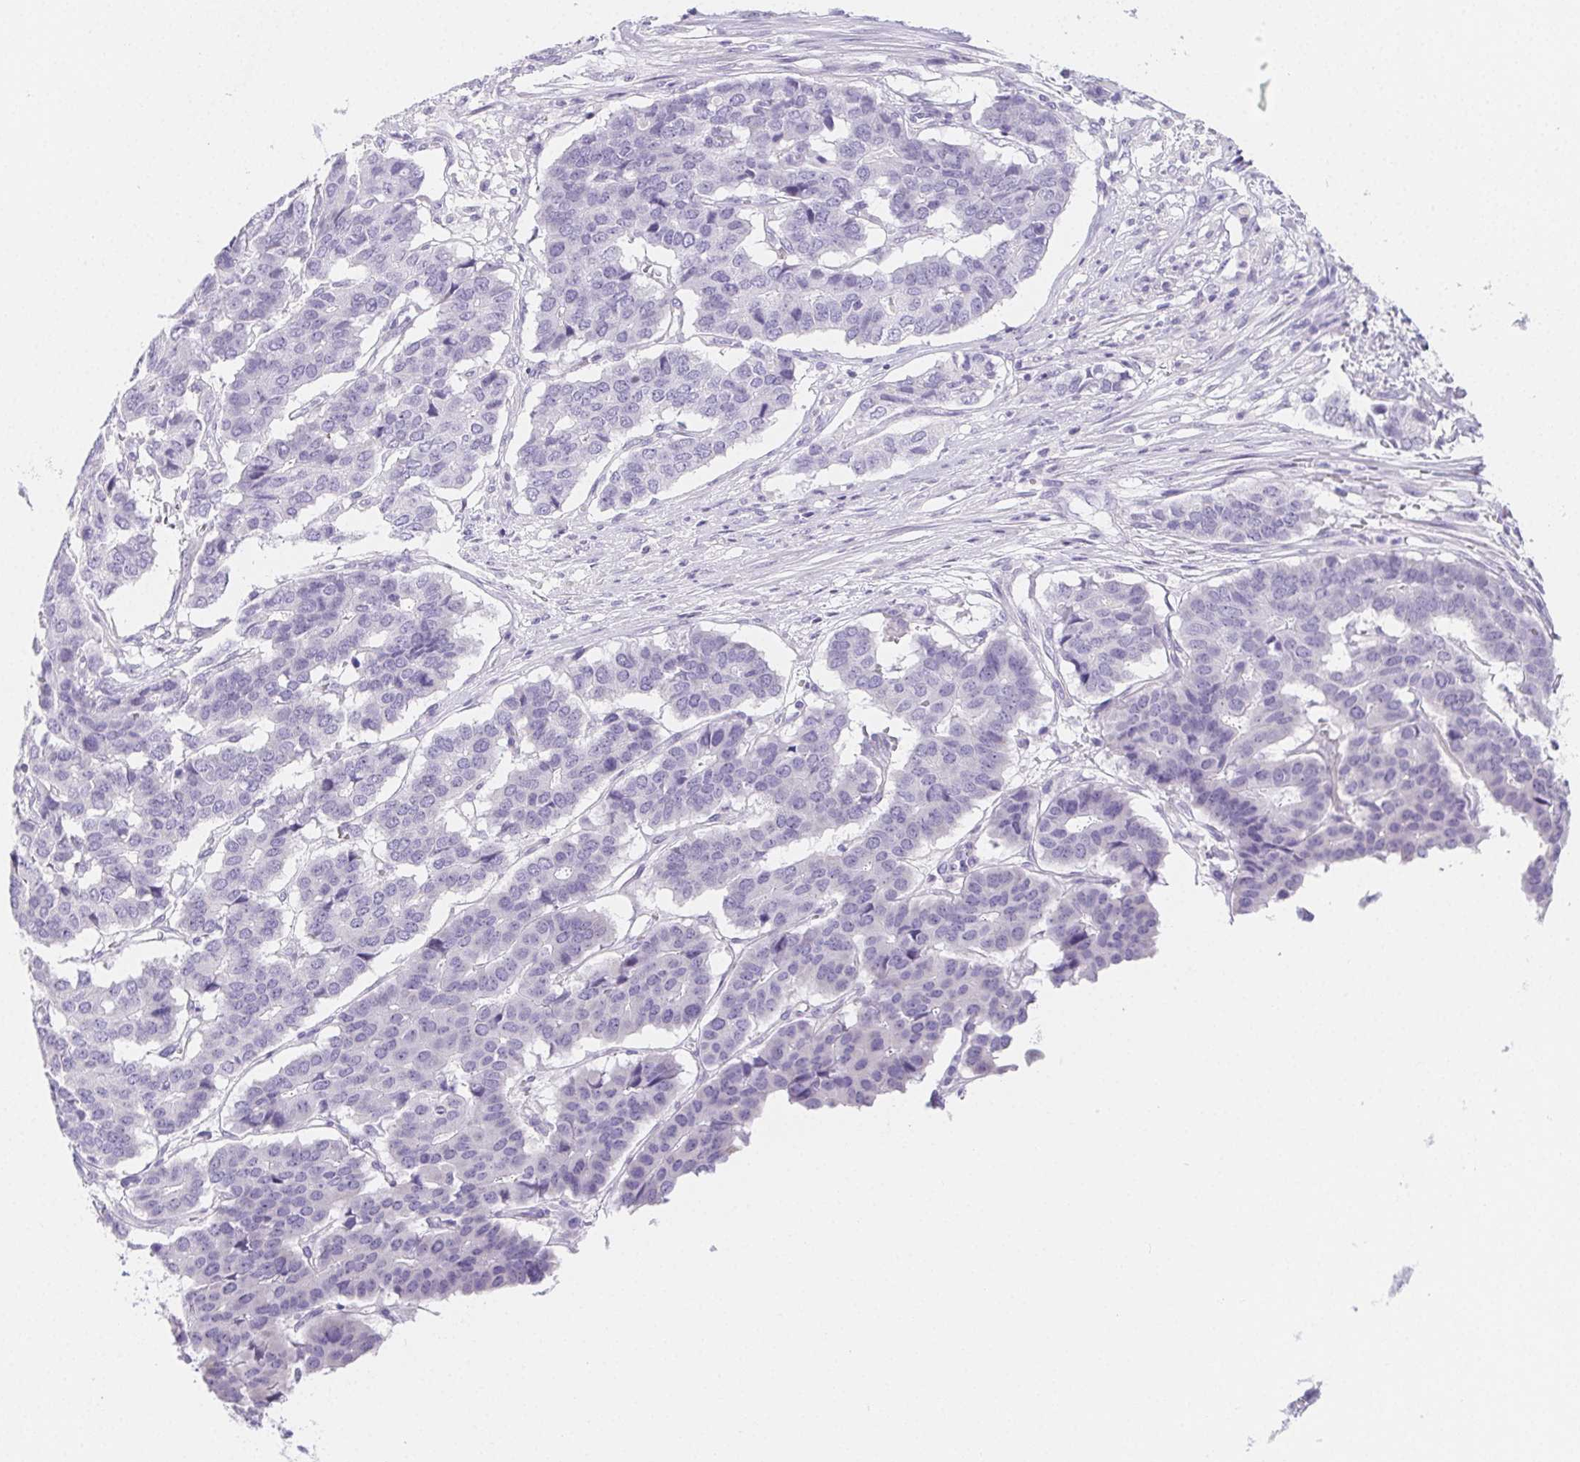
{"staining": {"intensity": "negative", "quantity": "none", "location": "none"}, "tissue": "pancreatic cancer", "cell_type": "Tumor cells", "image_type": "cancer", "snomed": [{"axis": "morphology", "description": "Adenocarcinoma, NOS"}, {"axis": "topography", "description": "Pancreas"}], "caption": "The micrograph exhibits no significant positivity in tumor cells of pancreatic adenocarcinoma.", "gene": "ZBBX", "patient": {"sex": "male", "age": 50}}